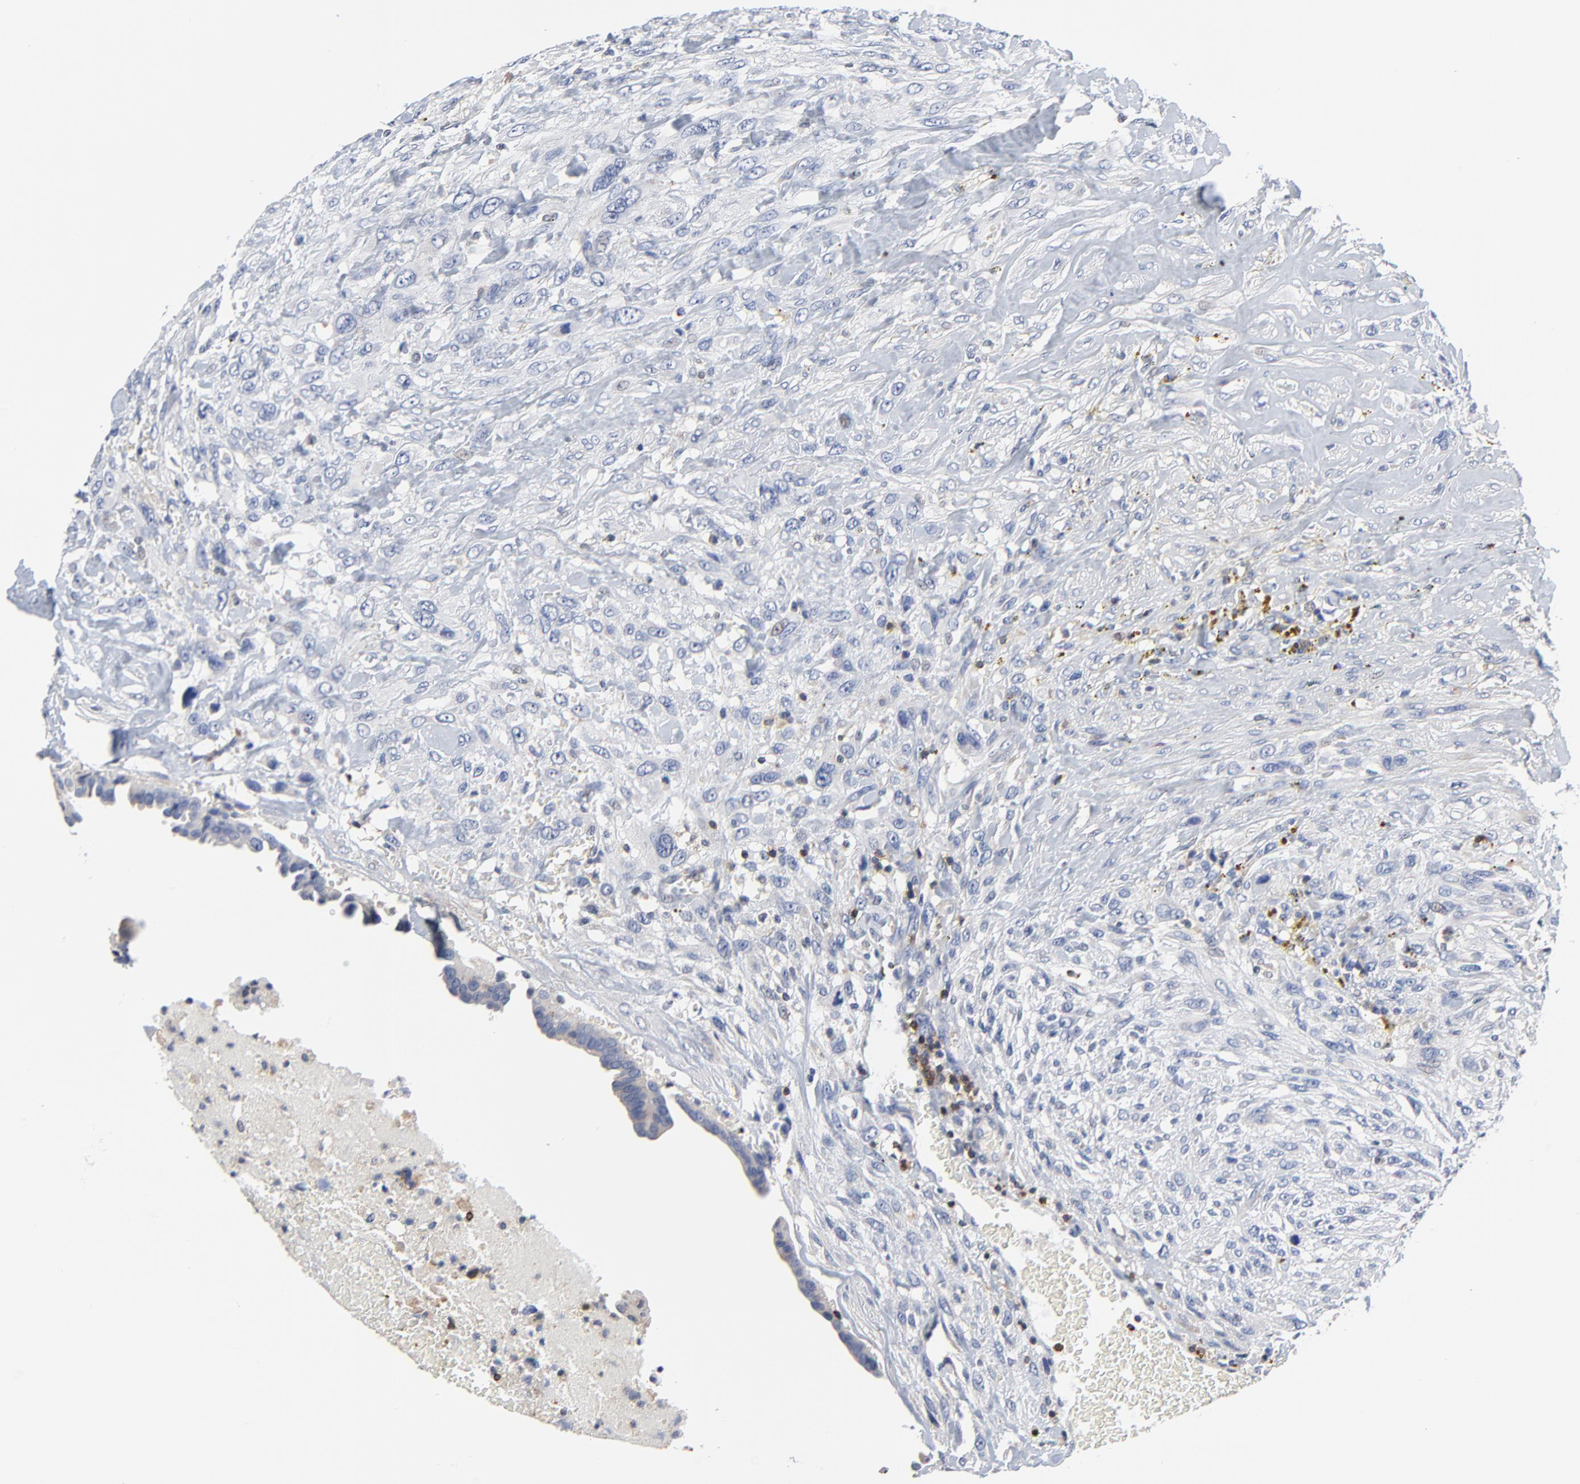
{"staining": {"intensity": "negative", "quantity": "none", "location": "none"}, "tissue": "breast cancer", "cell_type": "Tumor cells", "image_type": "cancer", "snomed": [{"axis": "morphology", "description": "Neoplasm, malignant, NOS"}, {"axis": "topography", "description": "Breast"}], "caption": "Breast cancer was stained to show a protein in brown. There is no significant staining in tumor cells. The staining was performed using DAB (3,3'-diaminobenzidine) to visualize the protein expression in brown, while the nuclei were stained in blue with hematoxylin (Magnification: 20x).", "gene": "SKAP1", "patient": {"sex": "female", "age": 50}}